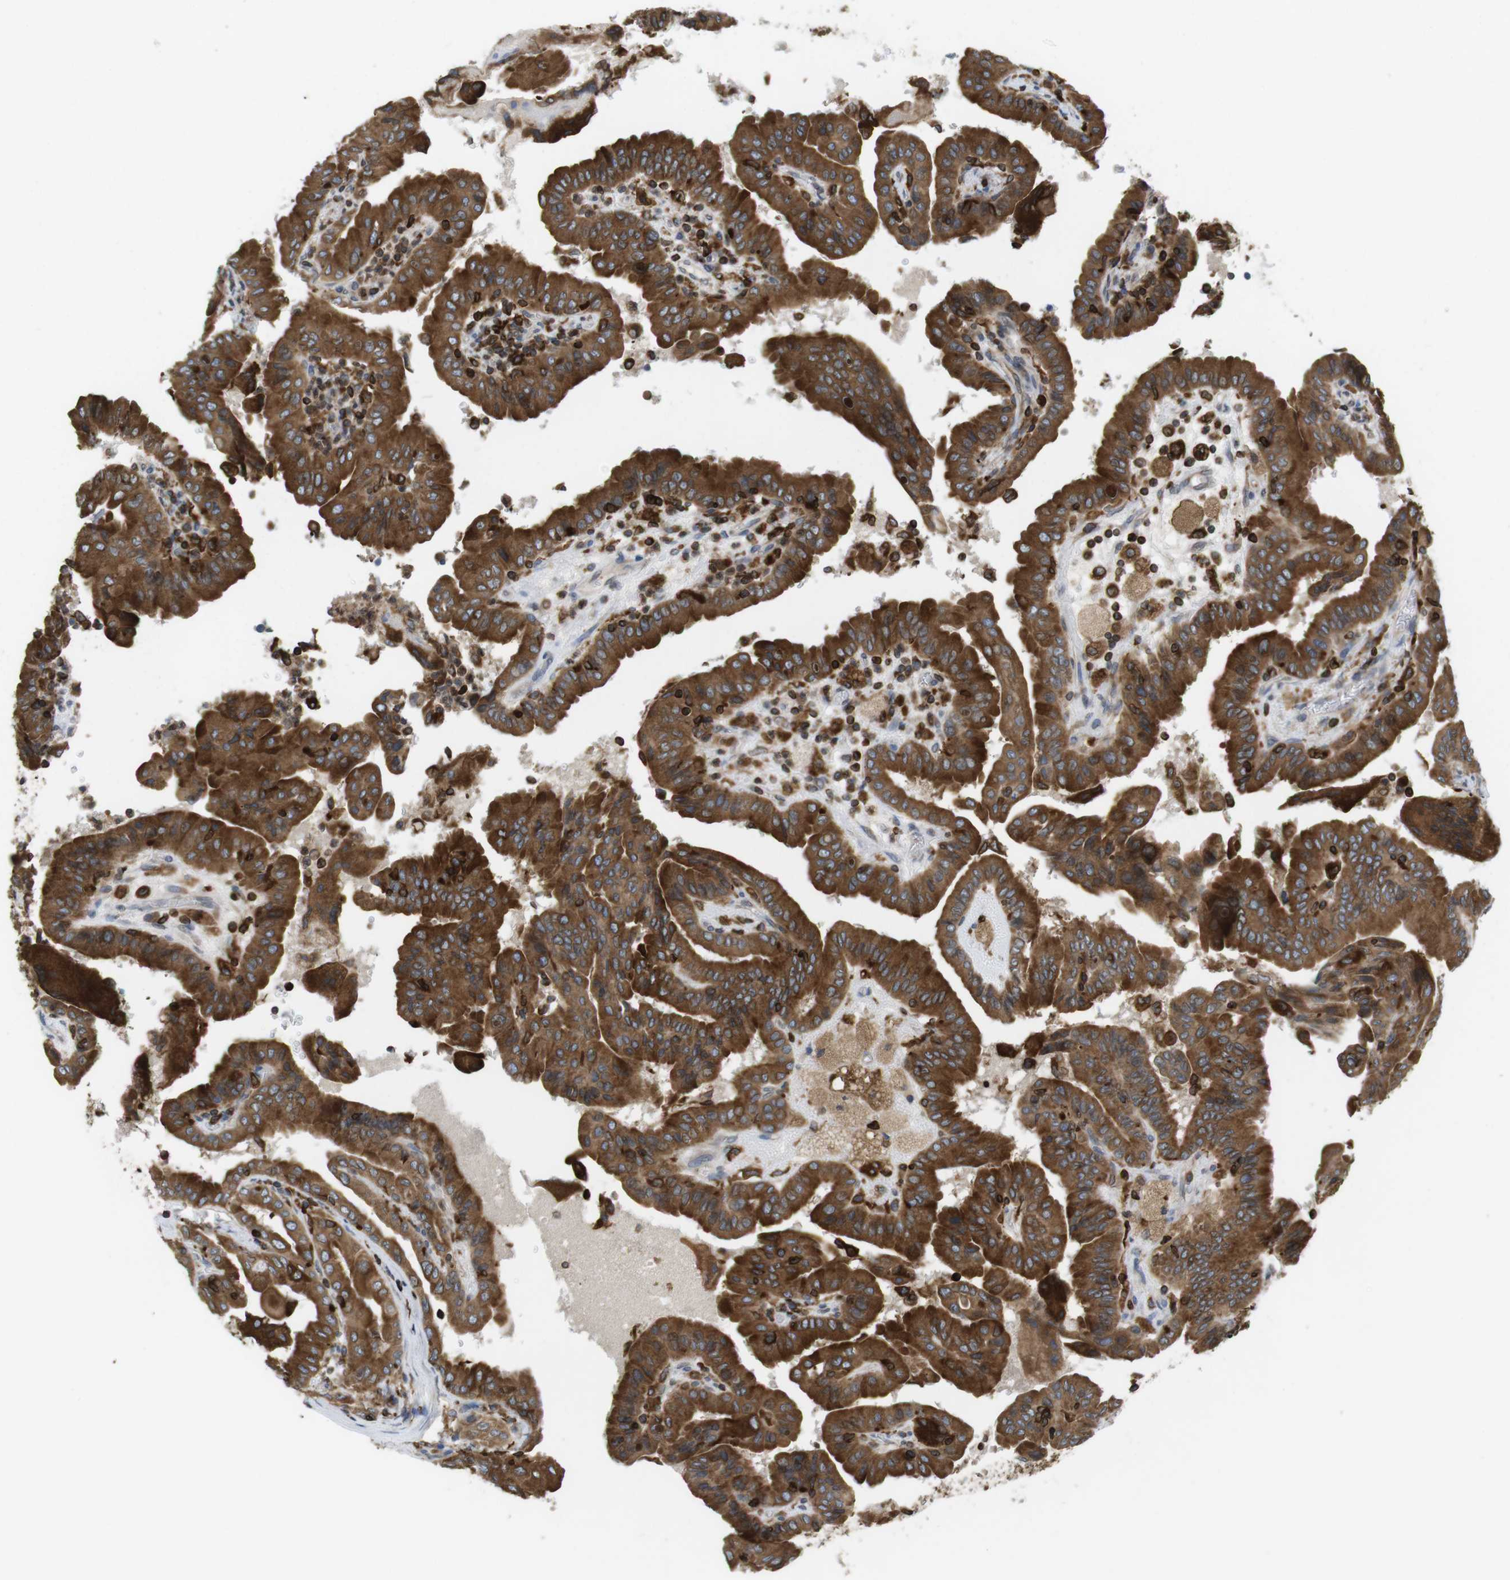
{"staining": {"intensity": "strong", "quantity": ">75%", "location": "cytoplasmic/membranous"}, "tissue": "thyroid cancer", "cell_type": "Tumor cells", "image_type": "cancer", "snomed": [{"axis": "morphology", "description": "Papillary adenocarcinoma, NOS"}, {"axis": "topography", "description": "Thyroid gland"}], "caption": "Thyroid cancer (papillary adenocarcinoma) tissue reveals strong cytoplasmic/membranous expression in approximately >75% of tumor cells, visualized by immunohistochemistry.", "gene": "ARL6IP5", "patient": {"sex": "male", "age": 33}}